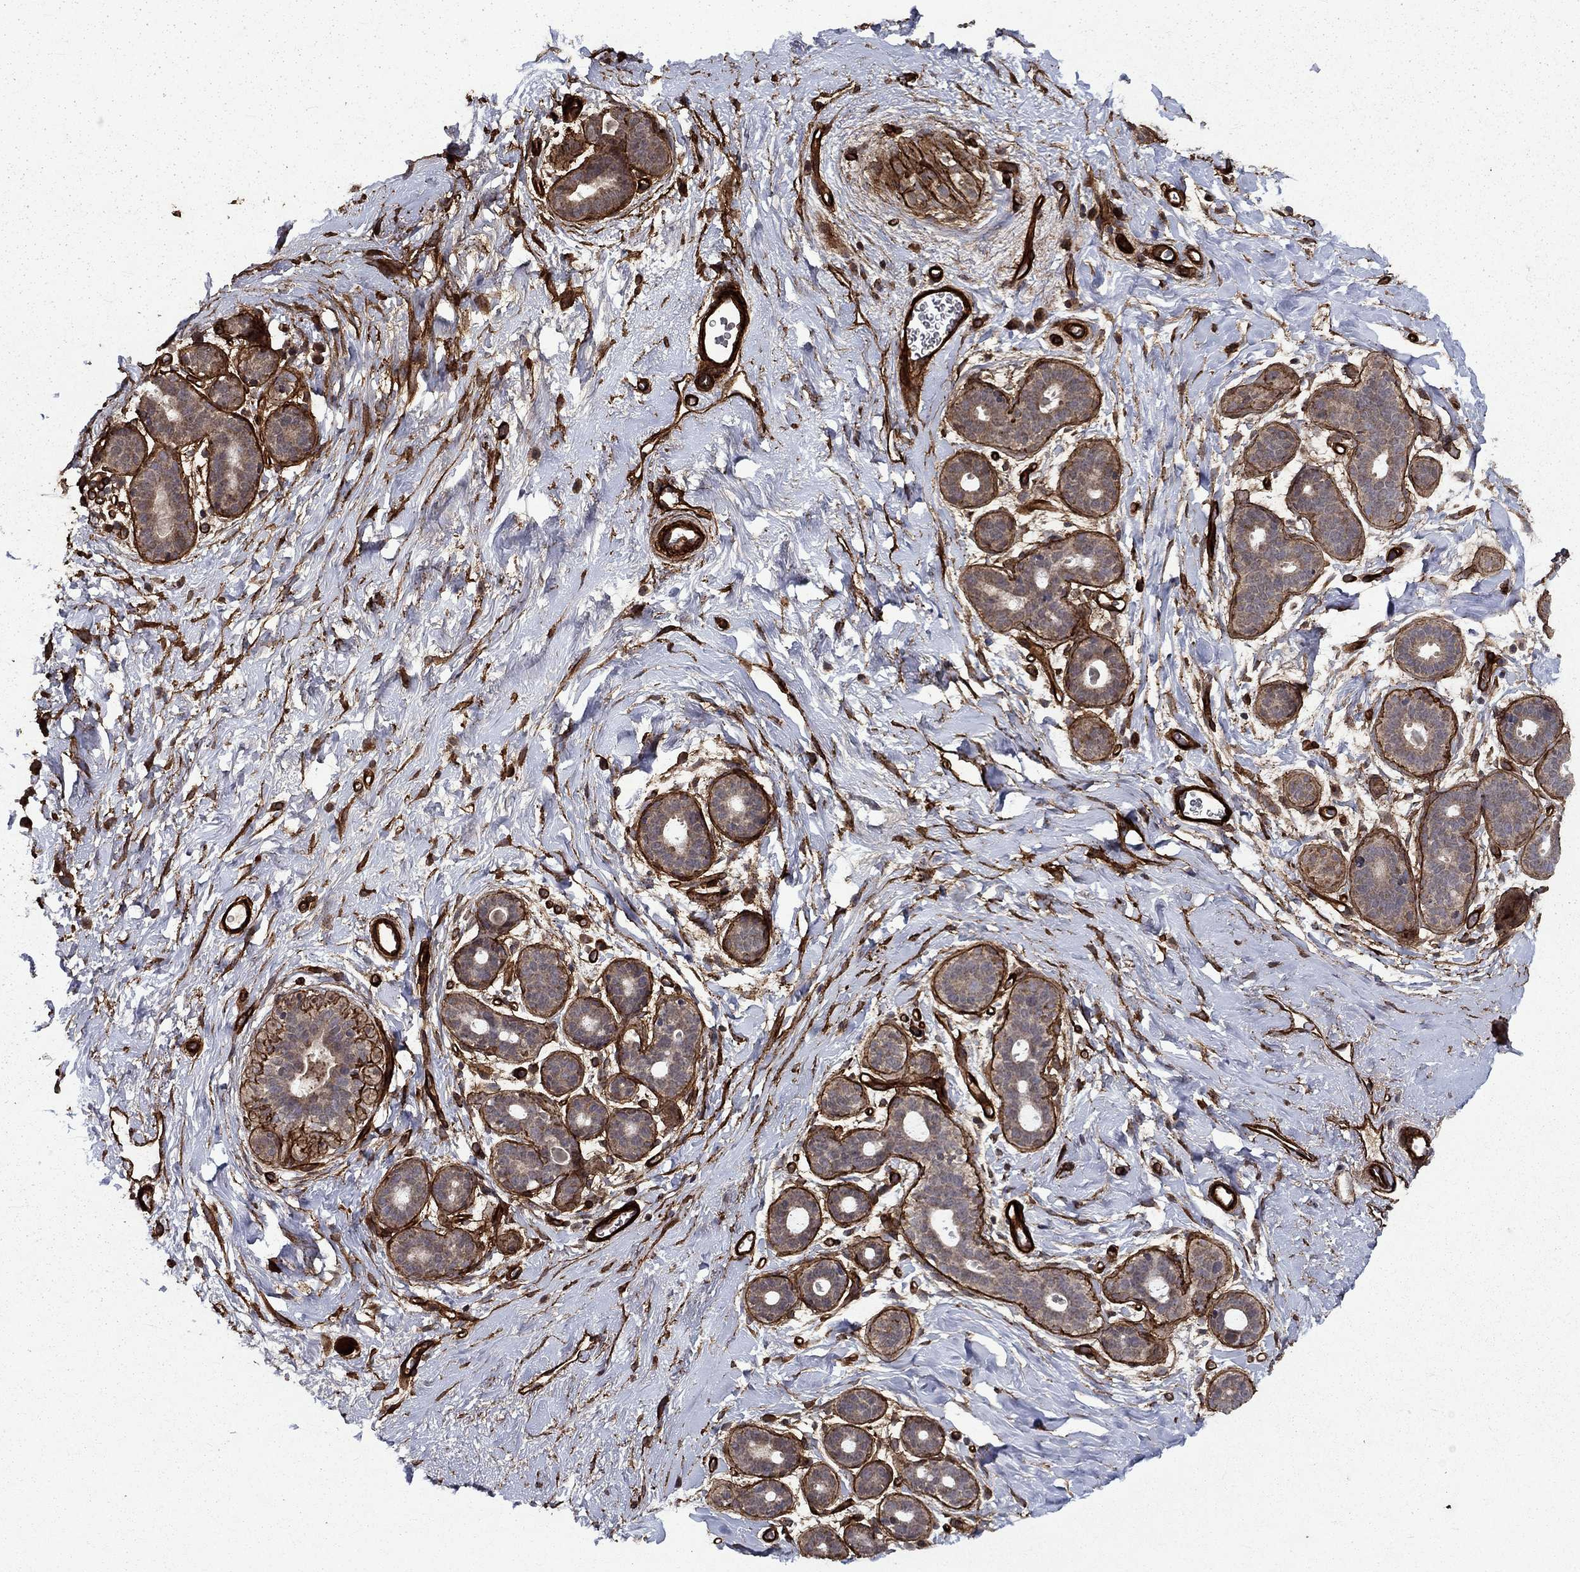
{"staining": {"intensity": "moderate", "quantity": "25%-75%", "location": "cytoplasmic/membranous"}, "tissue": "breast", "cell_type": "Glandular cells", "image_type": "normal", "snomed": [{"axis": "morphology", "description": "Normal tissue, NOS"}, {"axis": "topography", "description": "Breast"}], "caption": "DAB (3,3'-diaminobenzidine) immunohistochemical staining of benign human breast reveals moderate cytoplasmic/membranous protein positivity in approximately 25%-75% of glandular cells.", "gene": "COL18A1", "patient": {"sex": "female", "age": 43}}